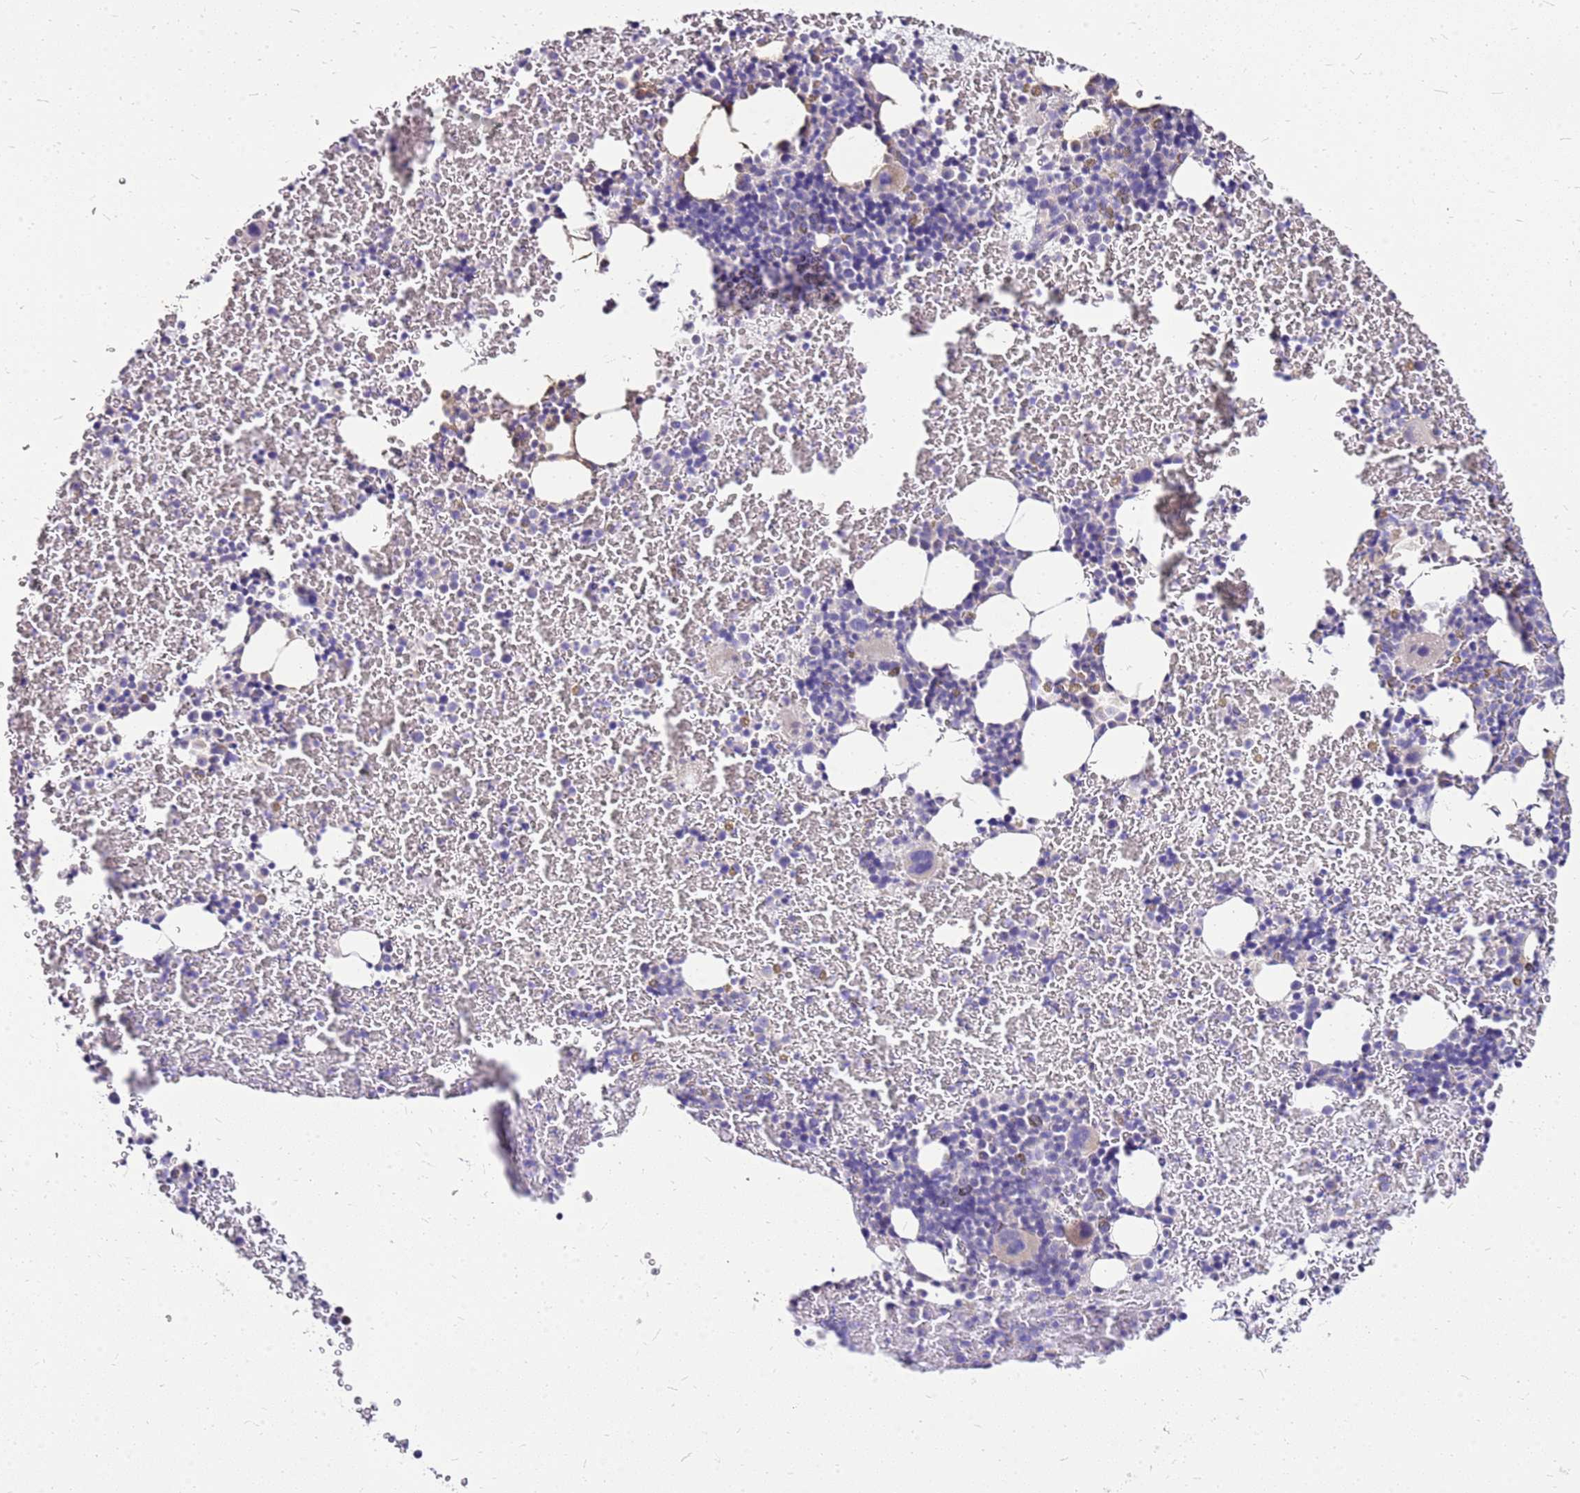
{"staining": {"intensity": "negative", "quantity": "none", "location": "none"}, "tissue": "bone marrow", "cell_type": "Hematopoietic cells", "image_type": "normal", "snomed": [{"axis": "morphology", "description": "Normal tissue, NOS"}, {"axis": "topography", "description": "Bone marrow"}], "caption": "There is no significant positivity in hematopoietic cells of bone marrow. (Brightfield microscopy of DAB (3,3'-diaminobenzidine) IHC at high magnification).", "gene": "DCDC2B", "patient": {"sex": "male", "age": 11}}